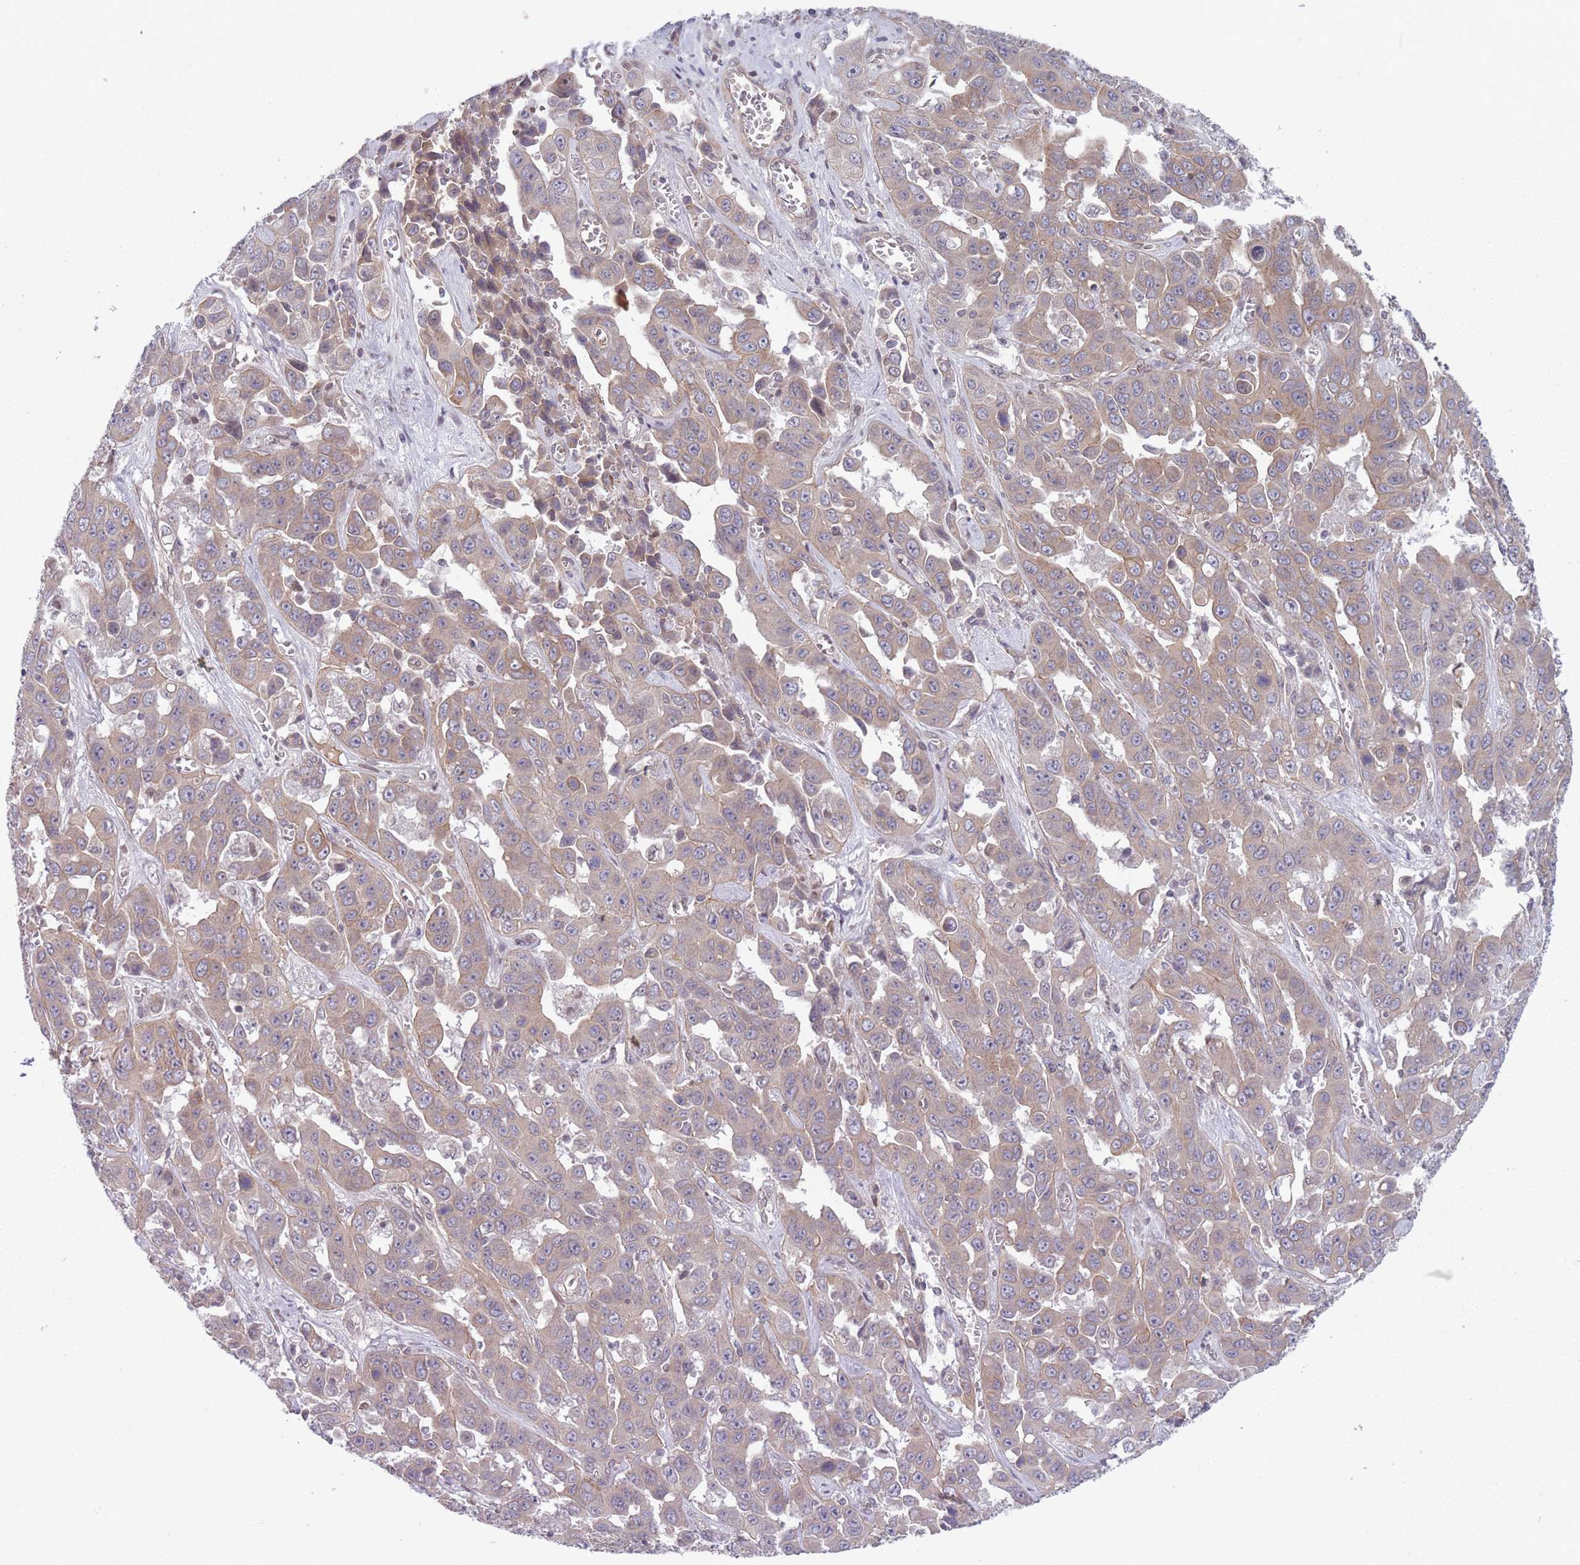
{"staining": {"intensity": "weak", "quantity": ">75%", "location": "cytoplasmic/membranous"}, "tissue": "liver cancer", "cell_type": "Tumor cells", "image_type": "cancer", "snomed": [{"axis": "morphology", "description": "Cholangiocarcinoma"}, {"axis": "topography", "description": "Liver"}], "caption": "Liver cholangiocarcinoma was stained to show a protein in brown. There is low levels of weak cytoplasmic/membranous expression in approximately >75% of tumor cells. (DAB IHC, brown staining for protein, blue staining for nuclei).", "gene": "VRK2", "patient": {"sex": "female", "age": 52}}